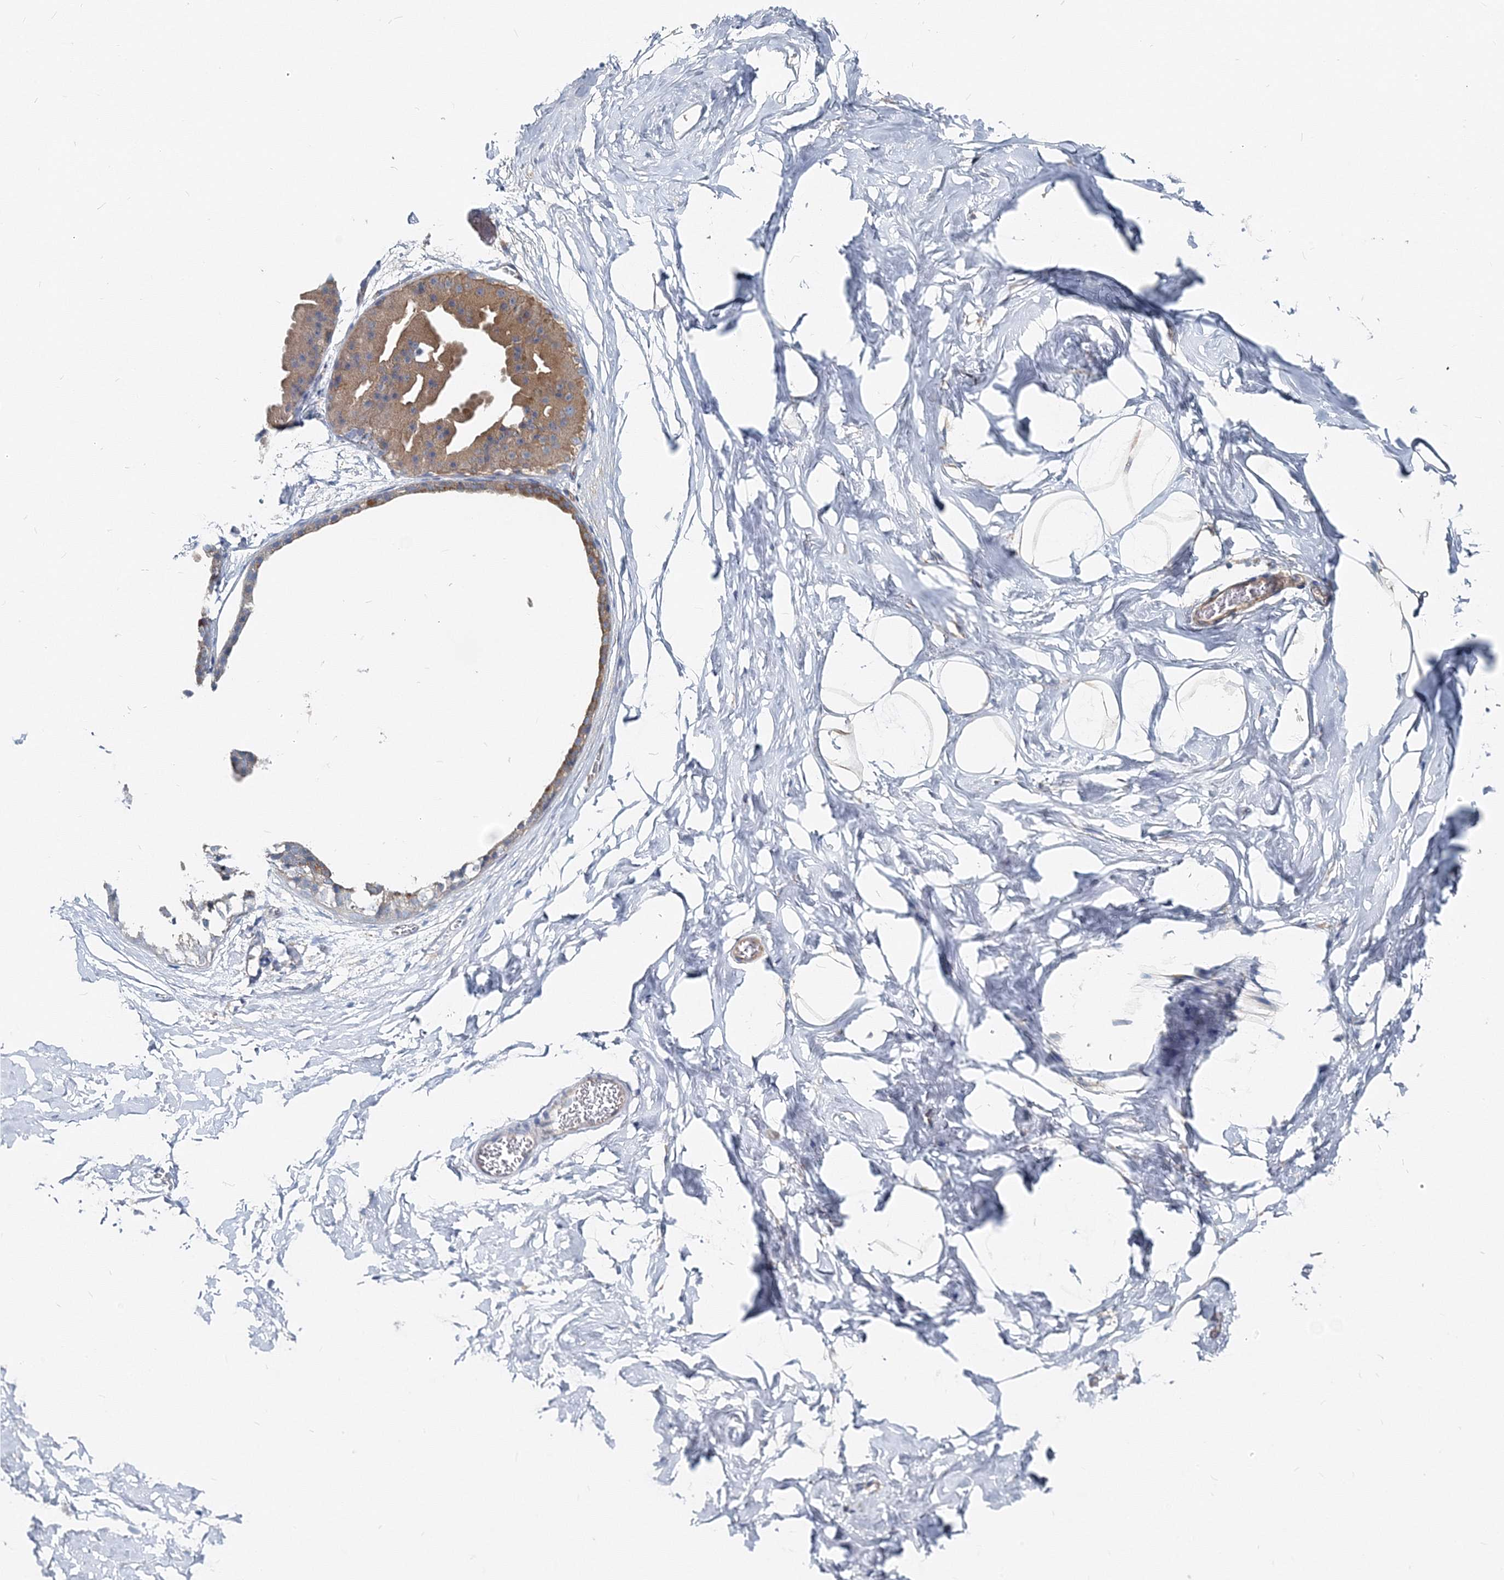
{"staining": {"intensity": "negative", "quantity": "none", "location": "none"}, "tissue": "adipose tissue", "cell_type": "Adipocytes", "image_type": "normal", "snomed": [{"axis": "morphology", "description": "Normal tissue, NOS"}, {"axis": "morphology", "description": "Fibrosis, NOS"}, {"axis": "topography", "description": "Breast"}, {"axis": "topography", "description": "Adipose tissue"}], "caption": "Immunohistochemistry of unremarkable human adipose tissue displays no staining in adipocytes.", "gene": "MPHOSPH9", "patient": {"sex": "female", "age": 39}}